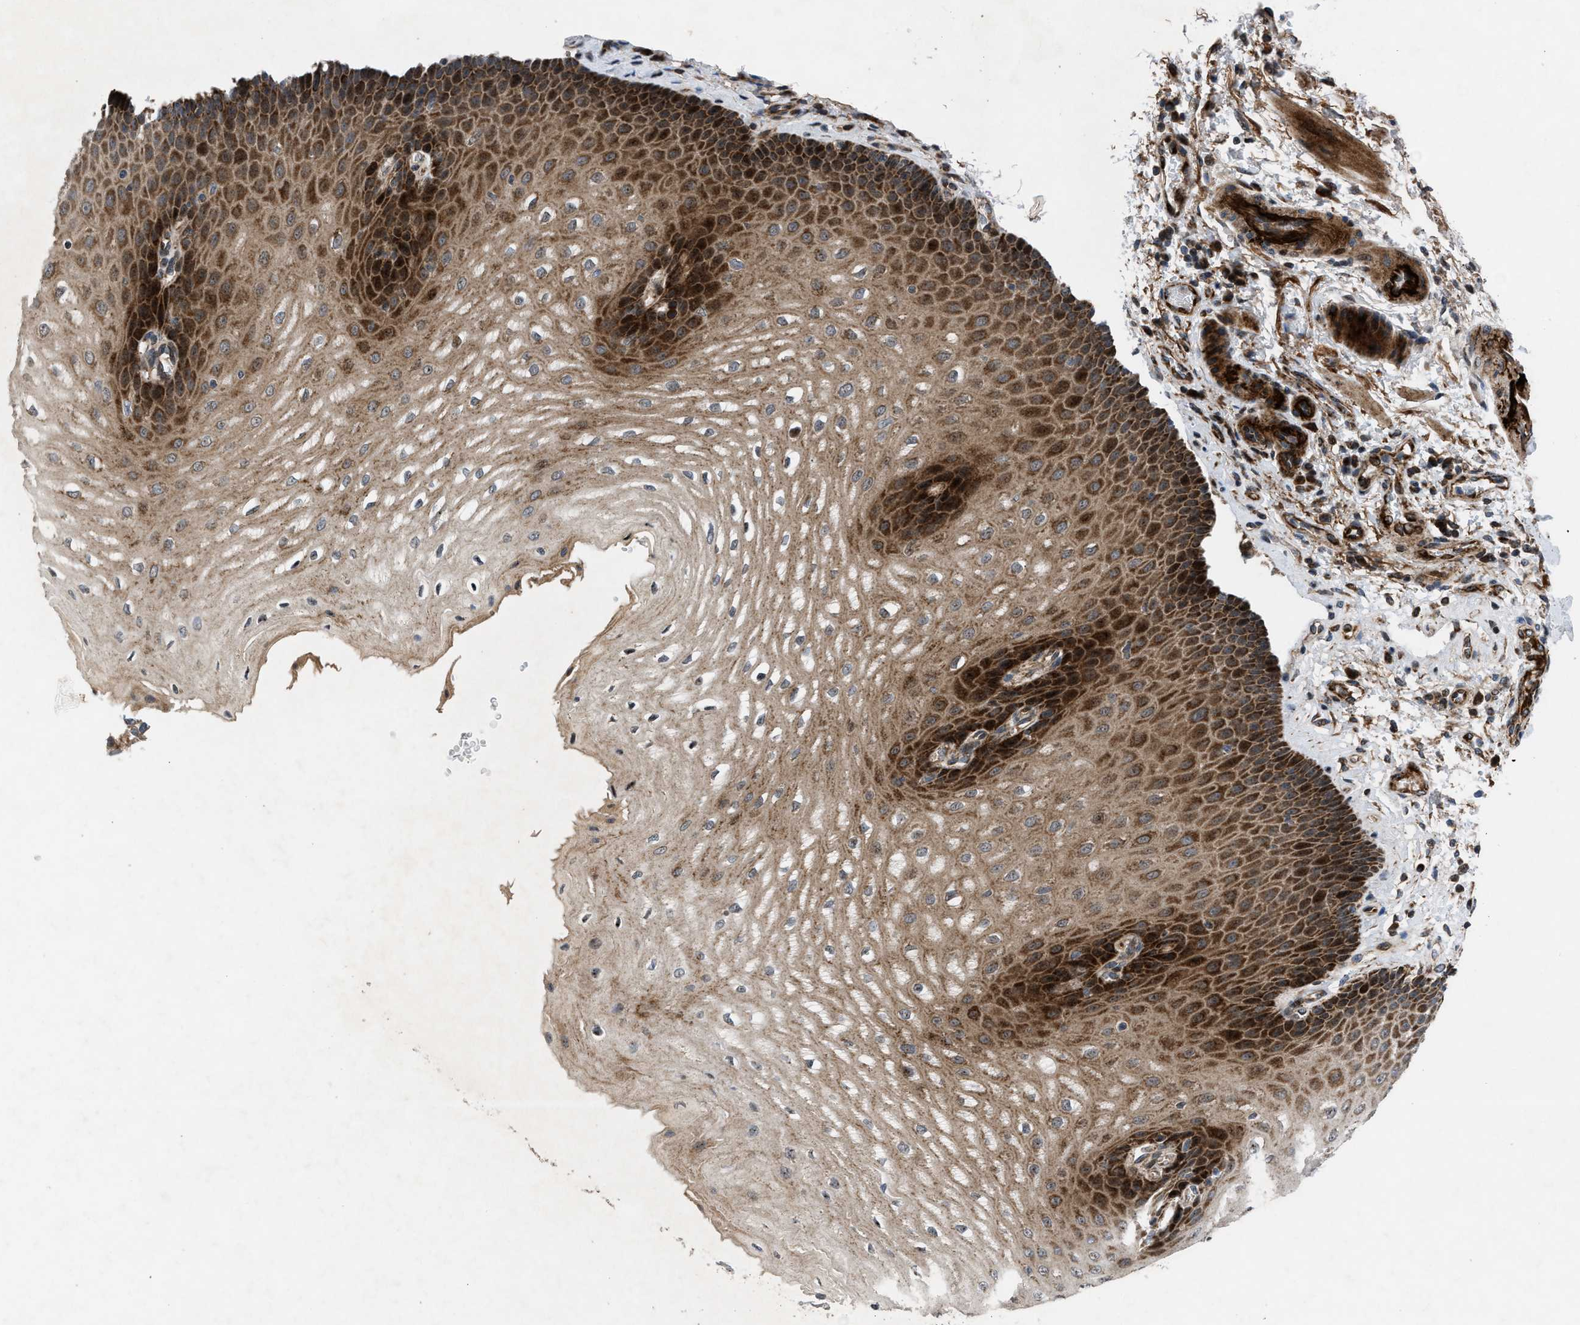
{"staining": {"intensity": "strong", "quantity": ">75%", "location": "cytoplasmic/membranous"}, "tissue": "esophagus", "cell_type": "Squamous epithelial cells", "image_type": "normal", "snomed": [{"axis": "morphology", "description": "Normal tissue, NOS"}, {"axis": "topography", "description": "Esophagus"}], "caption": "Immunohistochemistry of benign human esophagus displays high levels of strong cytoplasmic/membranous staining in about >75% of squamous epithelial cells. Immunohistochemistry stains the protein in brown and the nuclei are stained blue.", "gene": "AP3M2", "patient": {"sex": "male", "age": 54}}